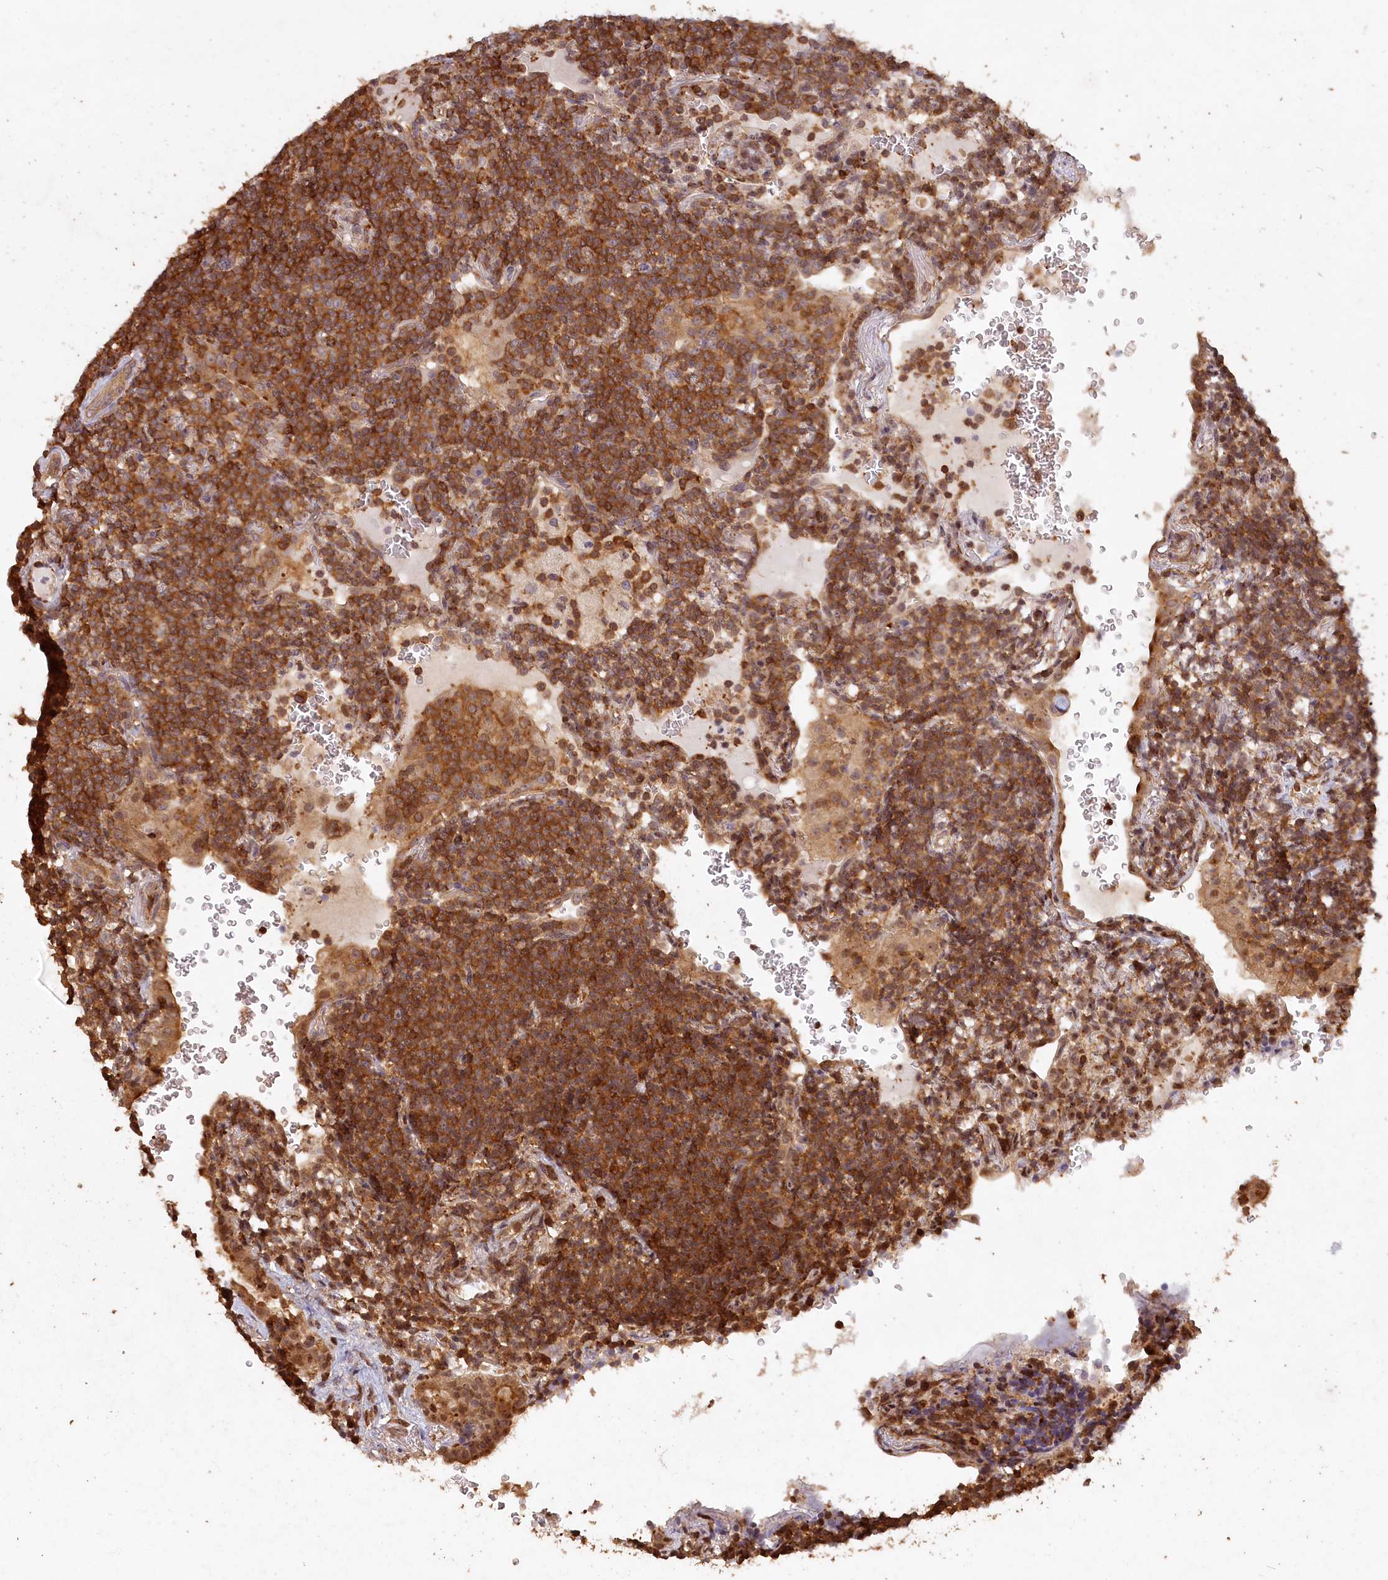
{"staining": {"intensity": "moderate", "quantity": ">75%", "location": "cytoplasmic/membranous"}, "tissue": "lymphoma", "cell_type": "Tumor cells", "image_type": "cancer", "snomed": [{"axis": "morphology", "description": "Malignant lymphoma, non-Hodgkin's type, Low grade"}, {"axis": "topography", "description": "Lung"}], "caption": "About >75% of tumor cells in human low-grade malignant lymphoma, non-Hodgkin's type show moderate cytoplasmic/membranous protein expression as visualized by brown immunohistochemical staining.", "gene": "MADD", "patient": {"sex": "female", "age": 71}}